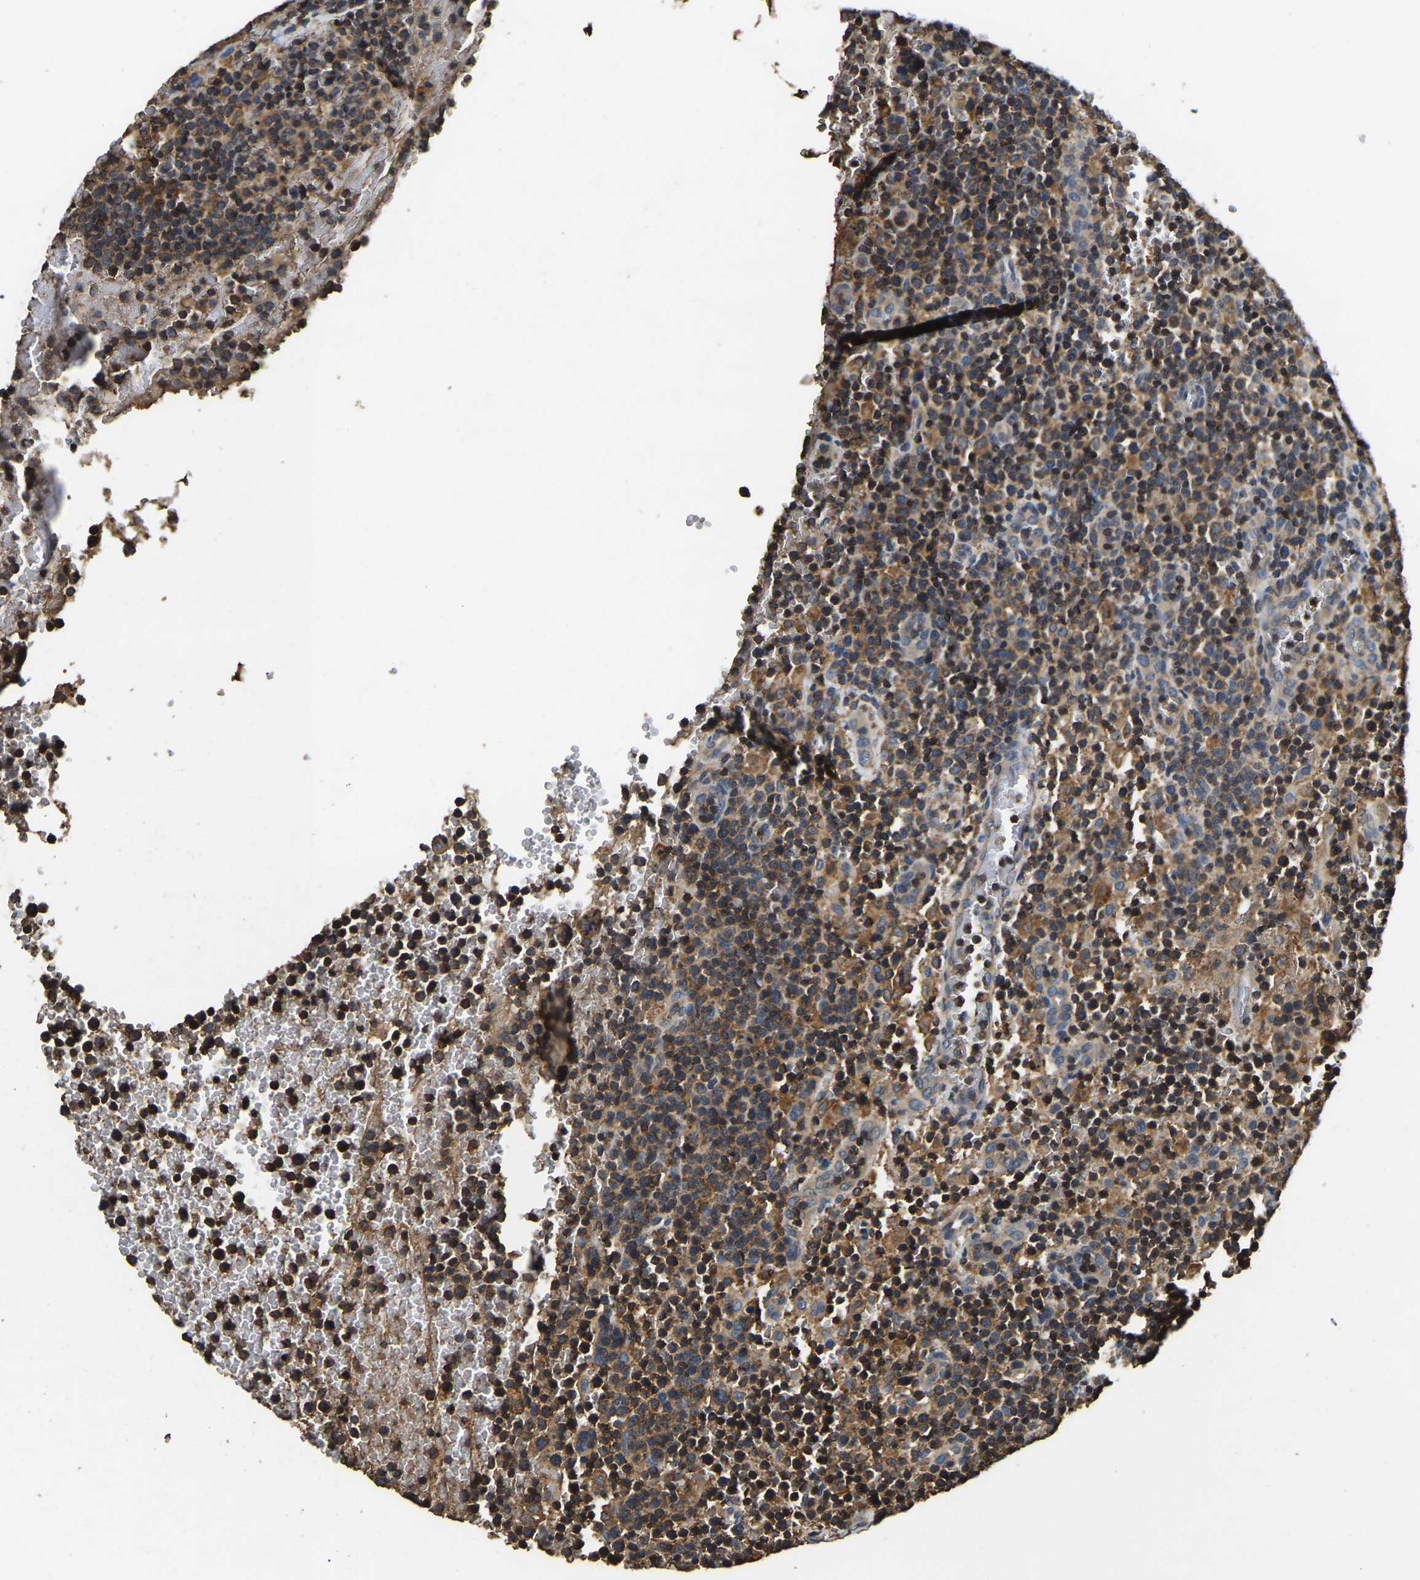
{"staining": {"intensity": "moderate", "quantity": ">75%", "location": "cytoplasmic/membranous"}, "tissue": "lymphoma", "cell_type": "Tumor cells", "image_type": "cancer", "snomed": [{"axis": "morphology", "description": "Malignant lymphoma, non-Hodgkin's type, High grade"}, {"axis": "topography", "description": "Lymph node"}], "caption": "Tumor cells show medium levels of moderate cytoplasmic/membranous positivity in approximately >75% of cells in human lymphoma.", "gene": "SMPD2", "patient": {"sex": "male", "age": 61}}